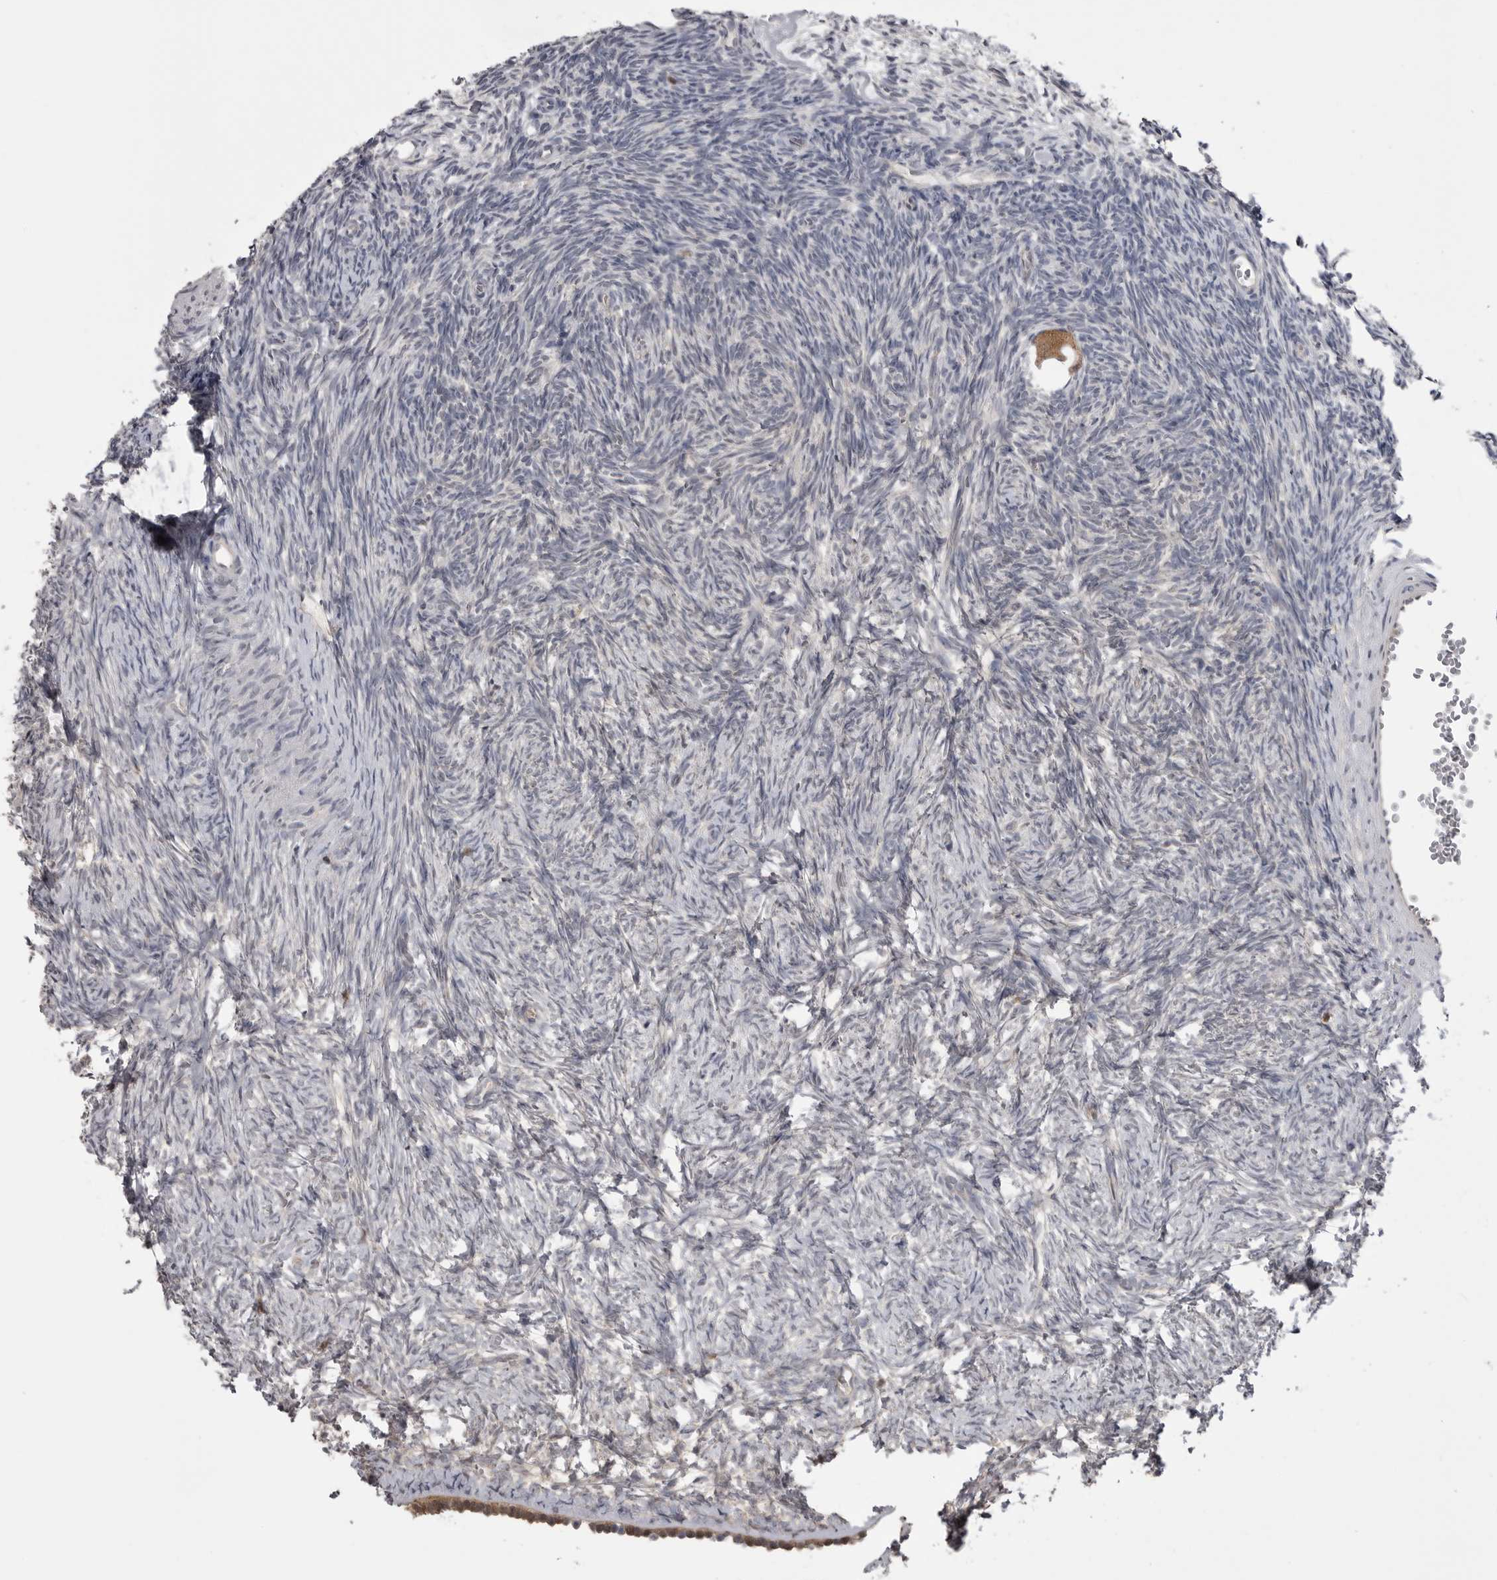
{"staining": {"intensity": "moderate", "quantity": ">75%", "location": "cytoplasmic/membranous"}, "tissue": "ovary", "cell_type": "Follicle cells", "image_type": "normal", "snomed": [{"axis": "morphology", "description": "Normal tissue, NOS"}, {"axis": "topography", "description": "Ovary"}], "caption": "Immunohistochemical staining of normal ovary exhibits moderate cytoplasmic/membranous protein expression in approximately >75% of follicle cells.", "gene": "MAPK13", "patient": {"sex": "female", "age": 34}}